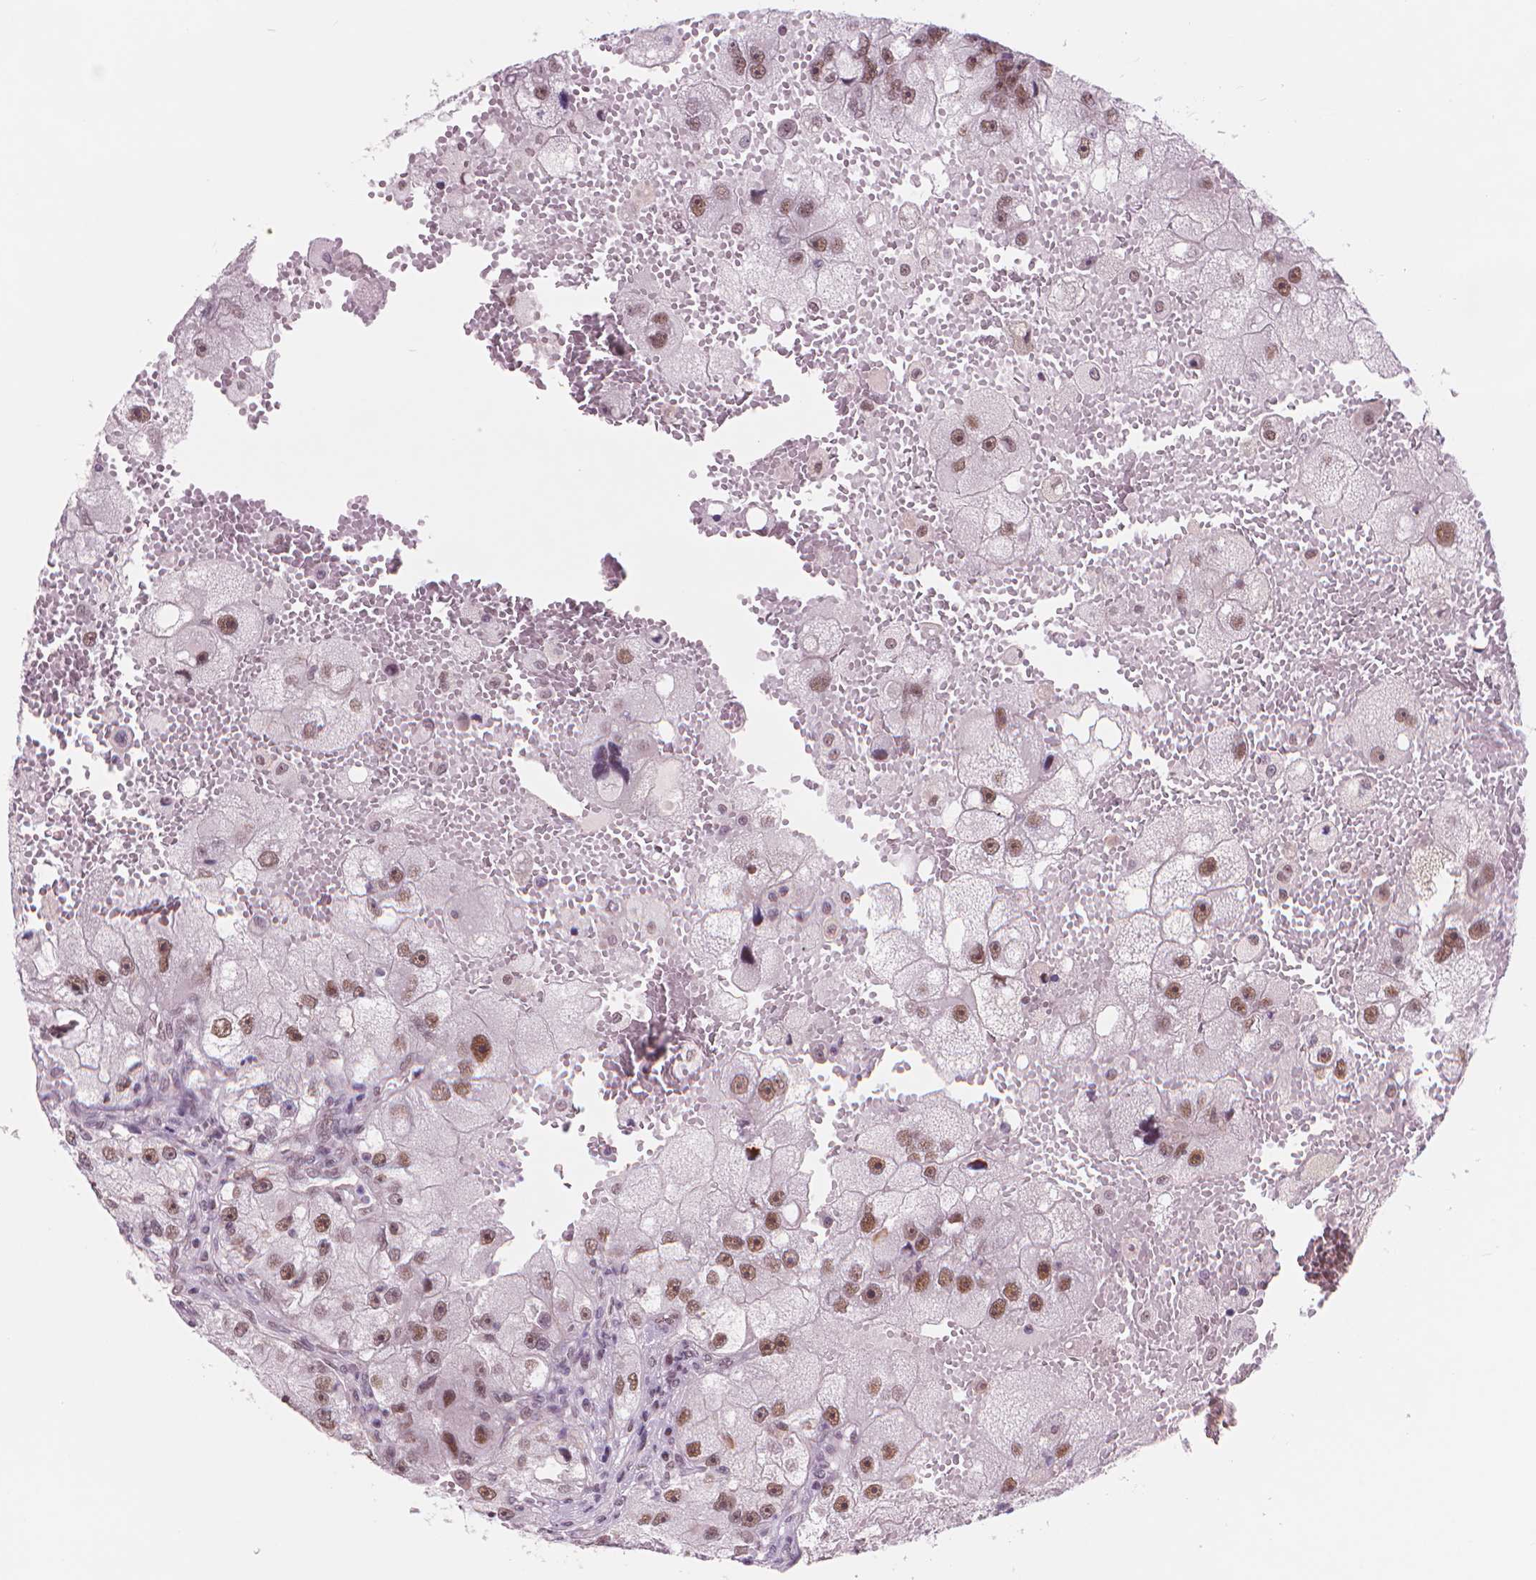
{"staining": {"intensity": "moderate", "quantity": "25%-75%", "location": "nuclear"}, "tissue": "renal cancer", "cell_type": "Tumor cells", "image_type": "cancer", "snomed": [{"axis": "morphology", "description": "Adenocarcinoma, NOS"}, {"axis": "topography", "description": "Kidney"}], "caption": "The histopathology image displays staining of renal cancer (adenocarcinoma), revealing moderate nuclear protein staining (brown color) within tumor cells.", "gene": "POLR3D", "patient": {"sex": "male", "age": 63}}